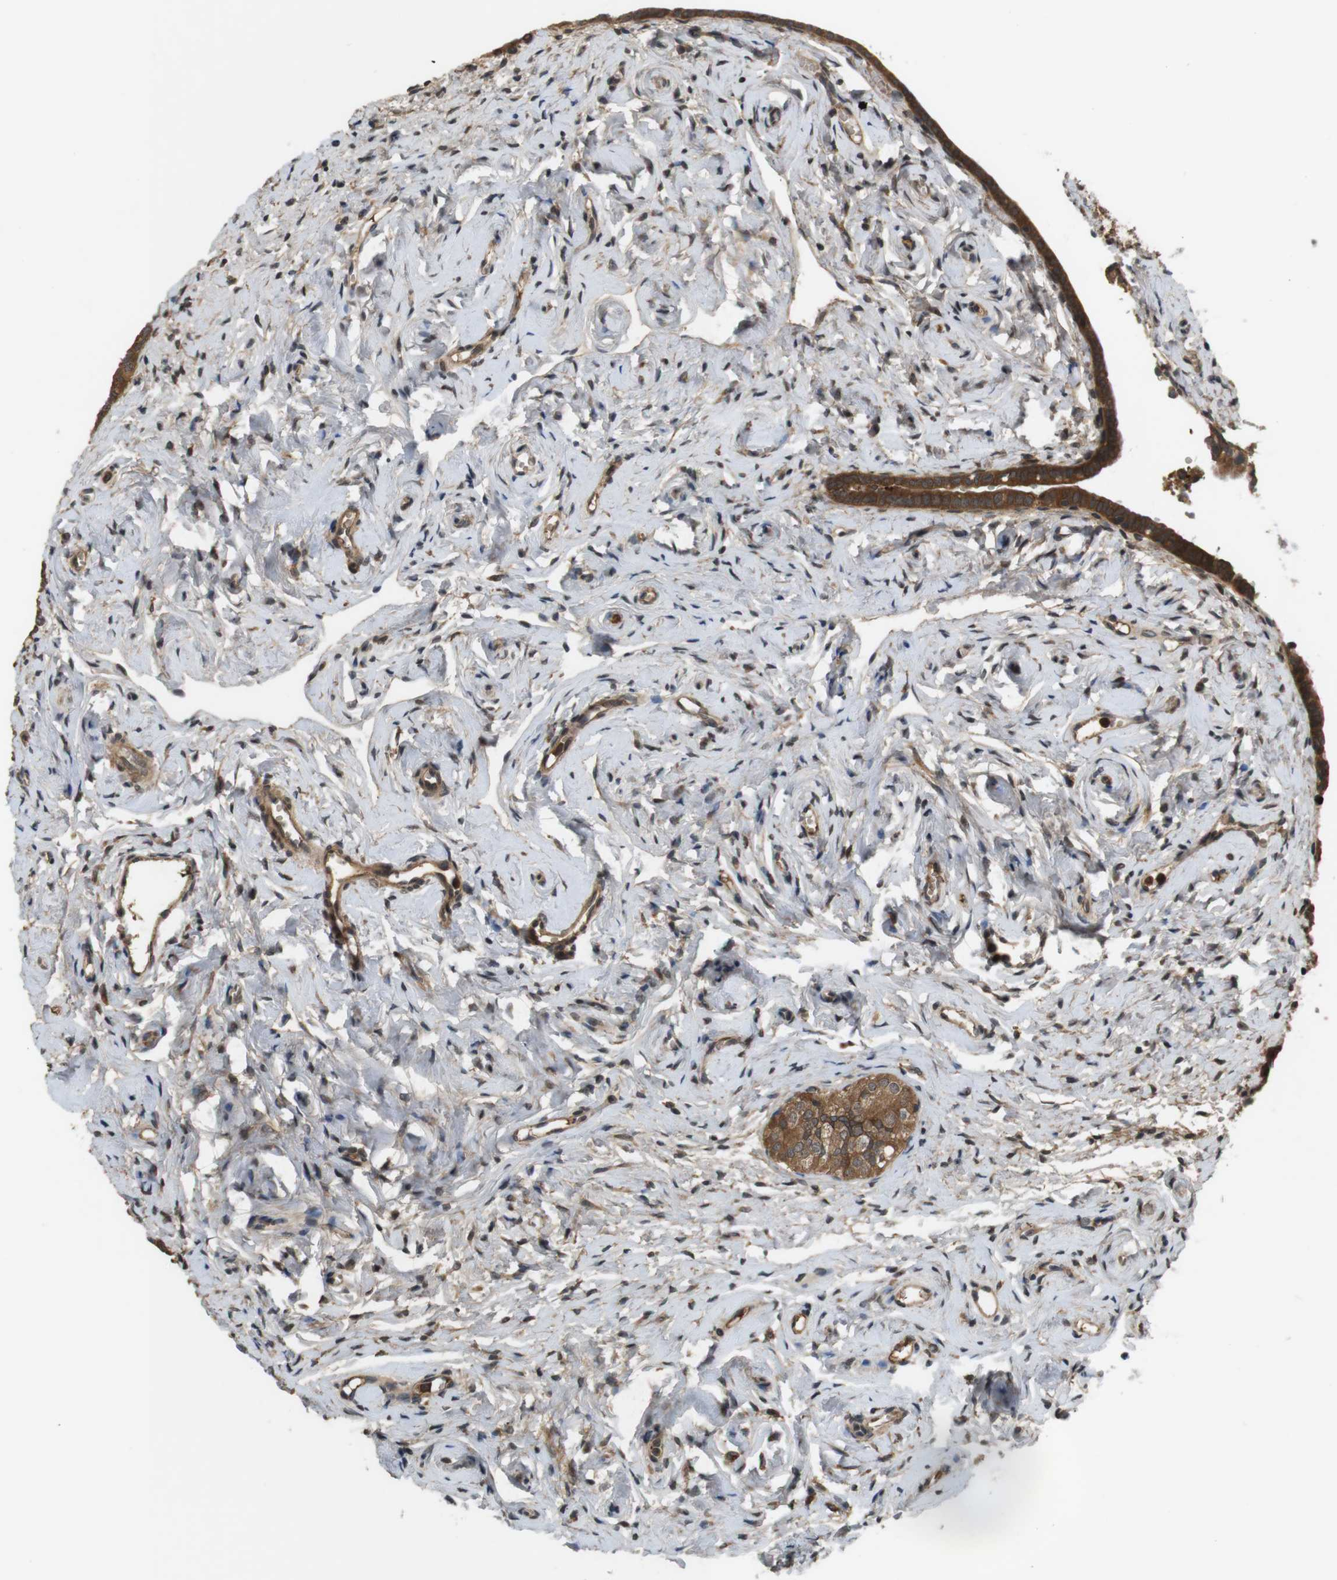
{"staining": {"intensity": "strong", "quantity": ">75%", "location": "cytoplasmic/membranous"}, "tissue": "fallopian tube", "cell_type": "Glandular cells", "image_type": "normal", "snomed": [{"axis": "morphology", "description": "Normal tissue, NOS"}, {"axis": "topography", "description": "Fallopian tube"}], "caption": "Immunohistochemical staining of unremarkable human fallopian tube displays >75% levels of strong cytoplasmic/membranous protein positivity in approximately >75% of glandular cells.", "gene": "NFKBIE", "patient": {"sex": "female", "age": 71}}